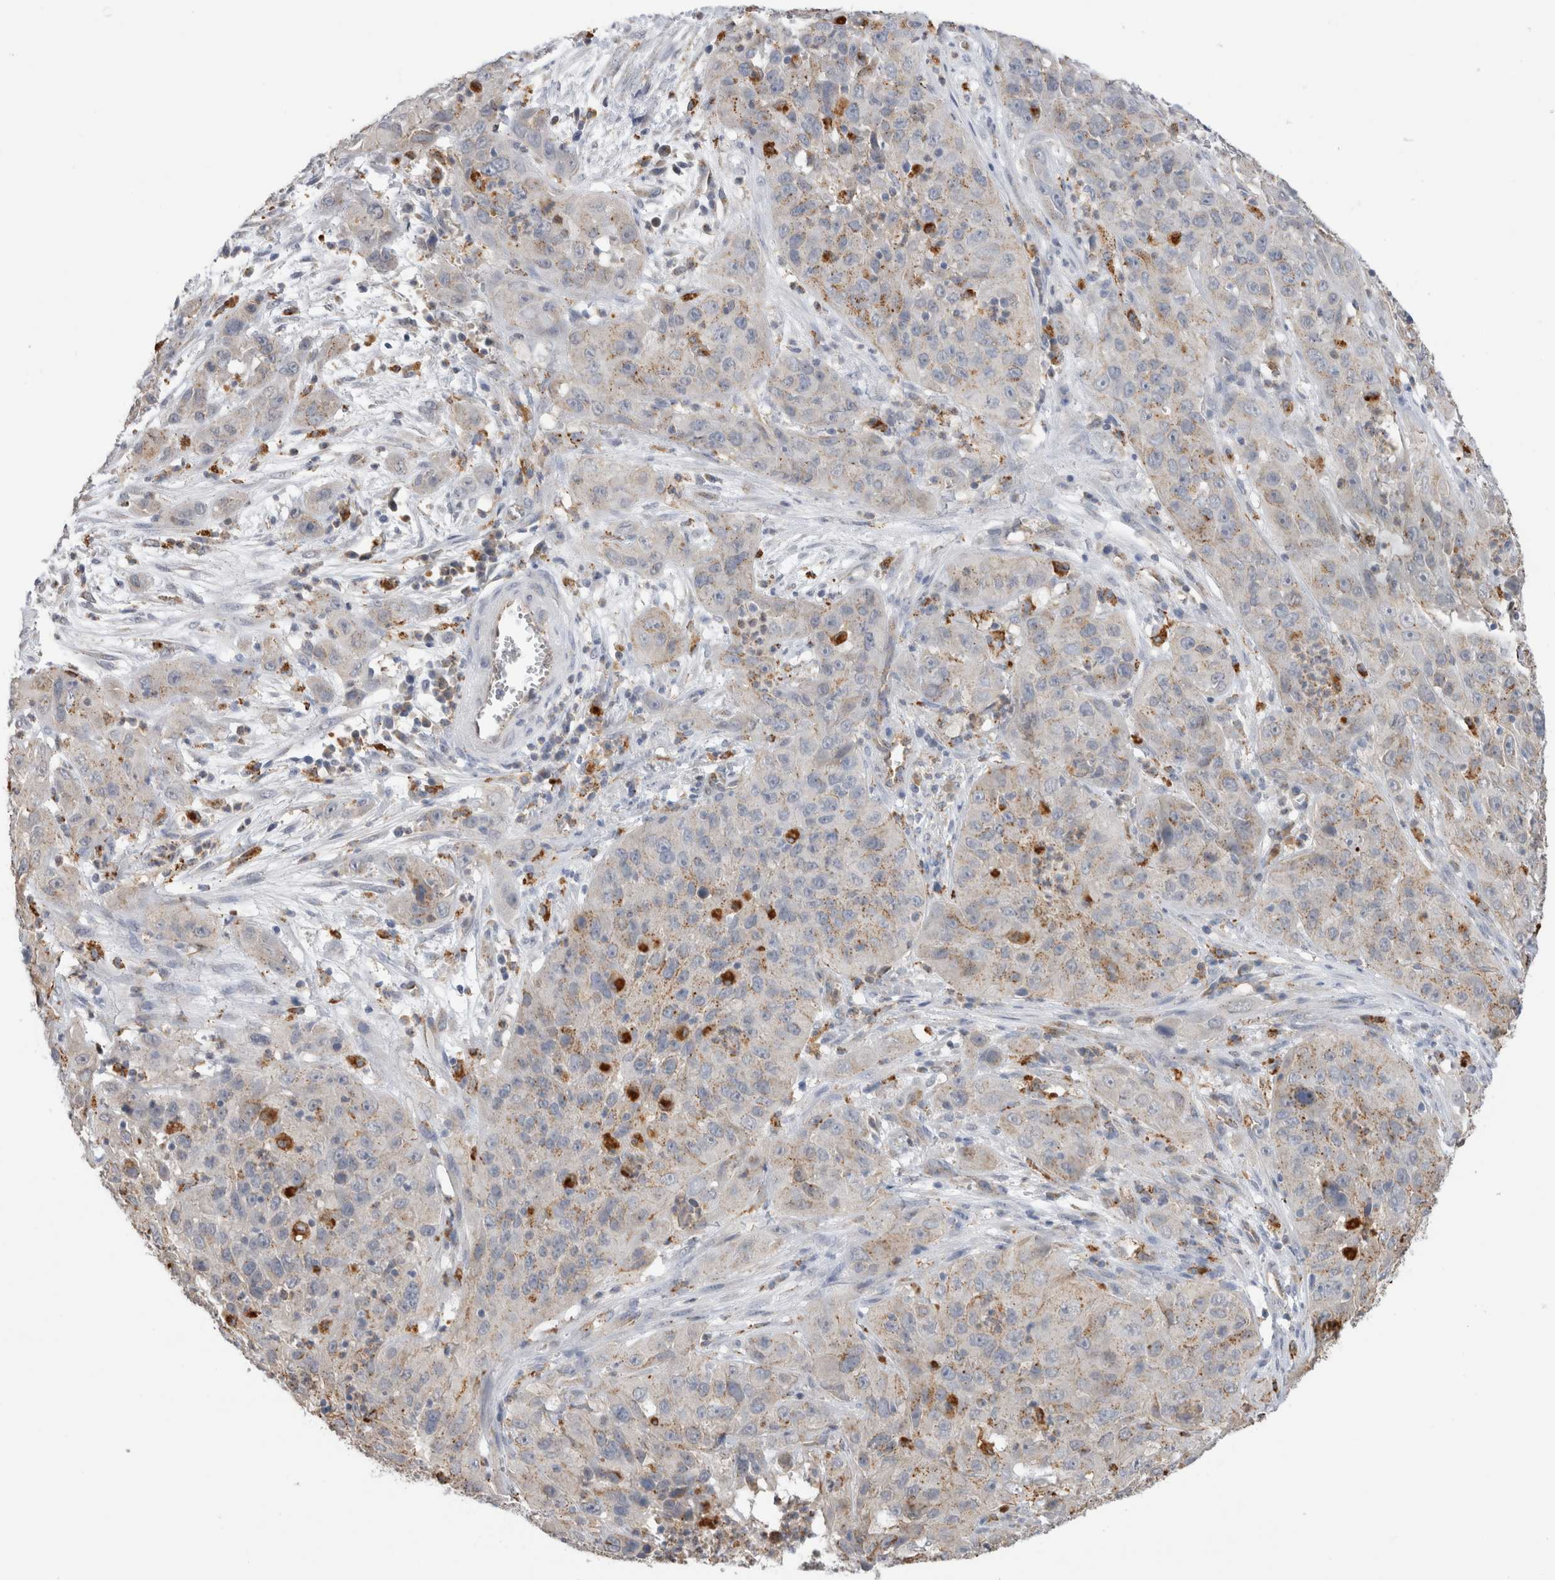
{"staining": {"intensity": "moderate", "quantity": "<25%", "location": "cytoplasmic/membranous"}, "tissue": "cervical cancer", "cell_type": "Tumor cells", "image_type": "cancer", "snomed": [{"axis": "morphology", "description": "Squamous cell carcinoma, NOS"}, {"axis": "topography", "description": "Cervix"}], "caption": "Immunohistochemical staining of cervical cancer (squamous cell carcinoma) displays low levels of moderate cytoplasmic/membranous positivity in approximately <25% of tumor cells. (DAB = brown stain, brightfield microscopy at high magnification).", "gene": "GNS", "patient": {"sex": "female", "age": 32}}